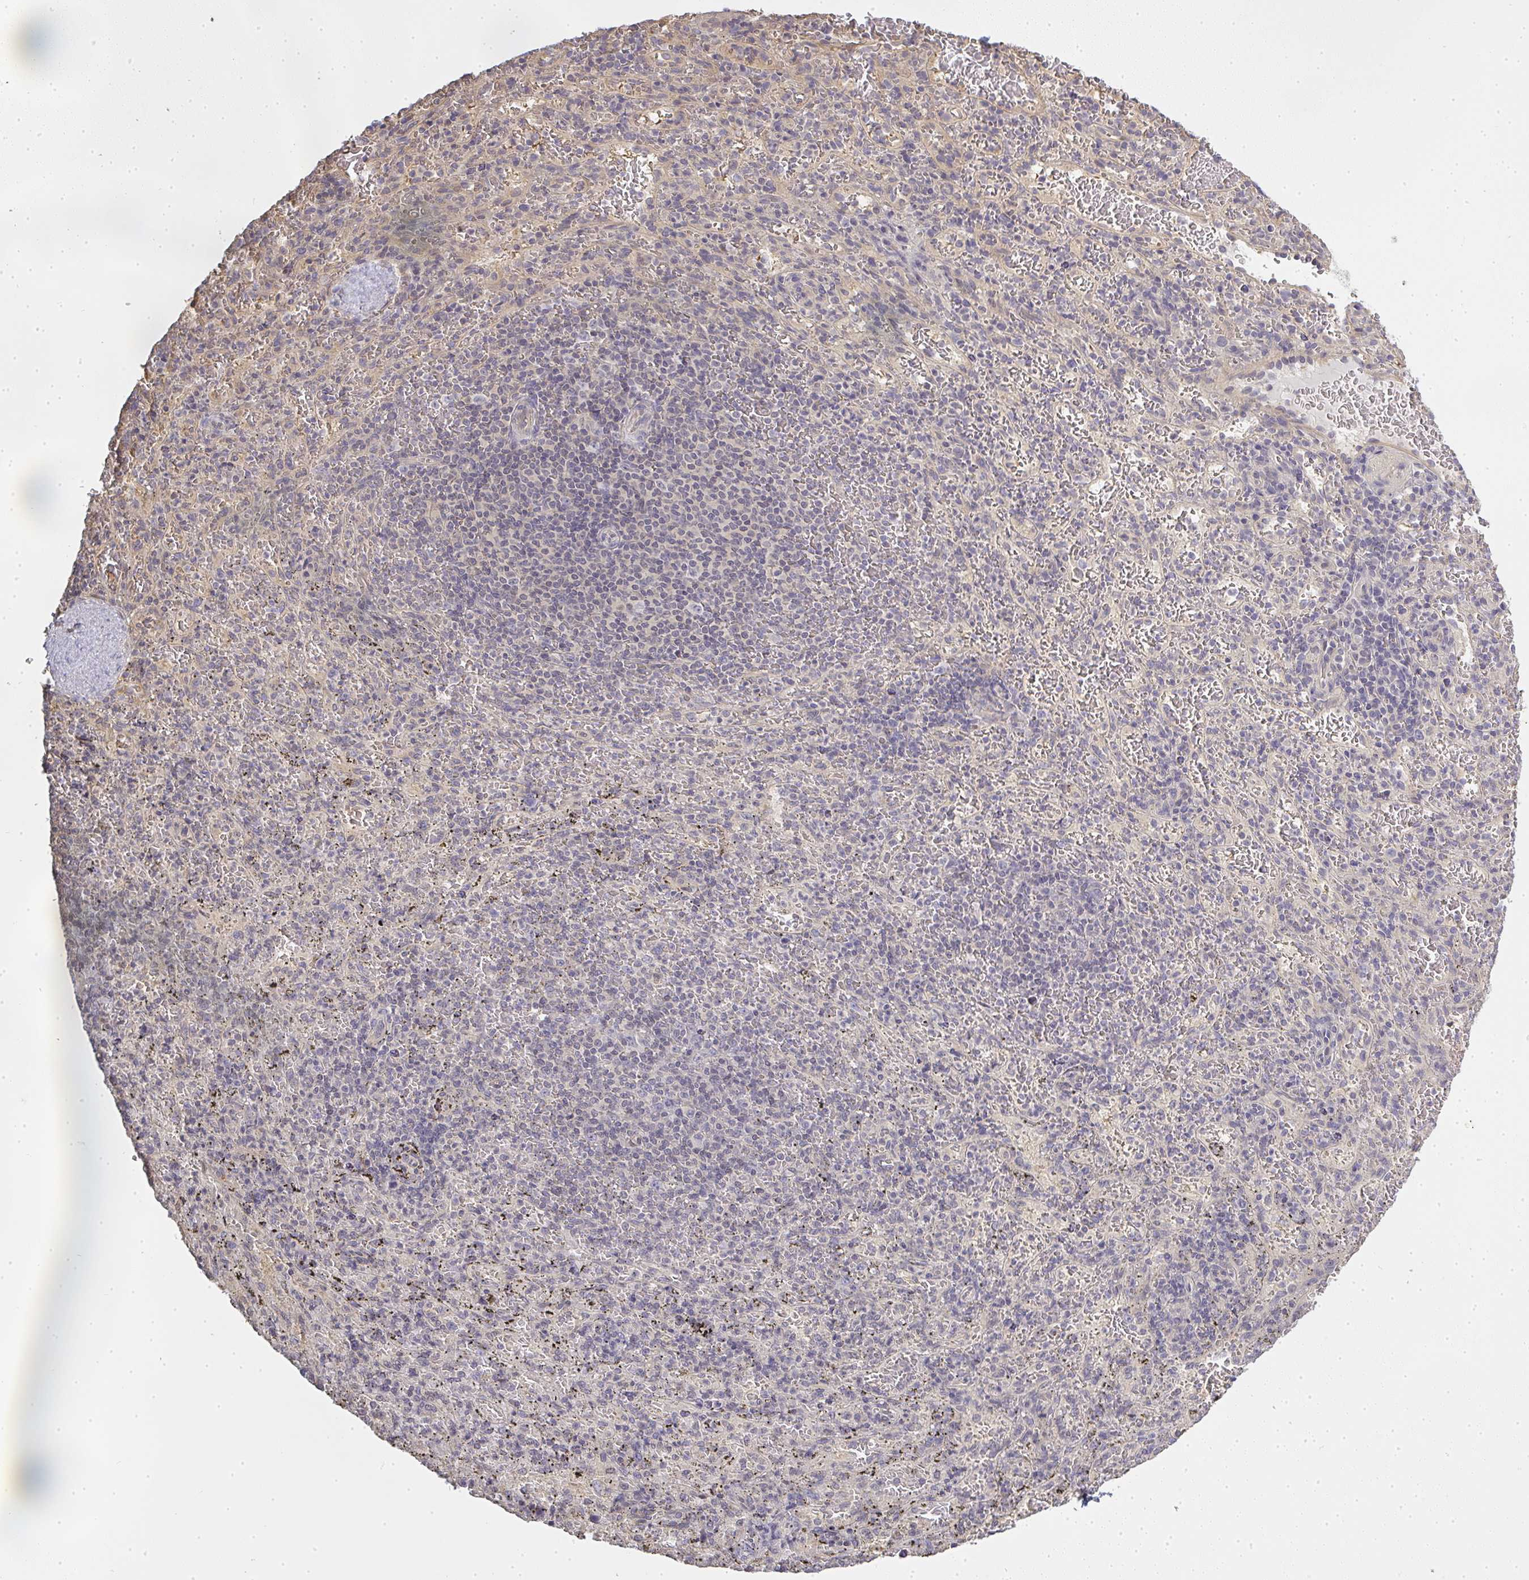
{"staining": {"intensity": "negative", "quantity": "none", "location": "none"}, "tissue": "spleen", "cell_type": "Cells in red pulp", "image_type": "normal", "snomed": [{"axis": "morphology", "description": "Normal tissue, NOS"}, {"axis": "topography", "description": "Spleen"}], "caption": "Immunohistochemistry (IHC) micrograph of unremarkable spleen stained for a protein (brown), which shows no positivity in cells in red pulp.", "gene": "GSDMB", "patient": {"sex": "male", "age": 57}}